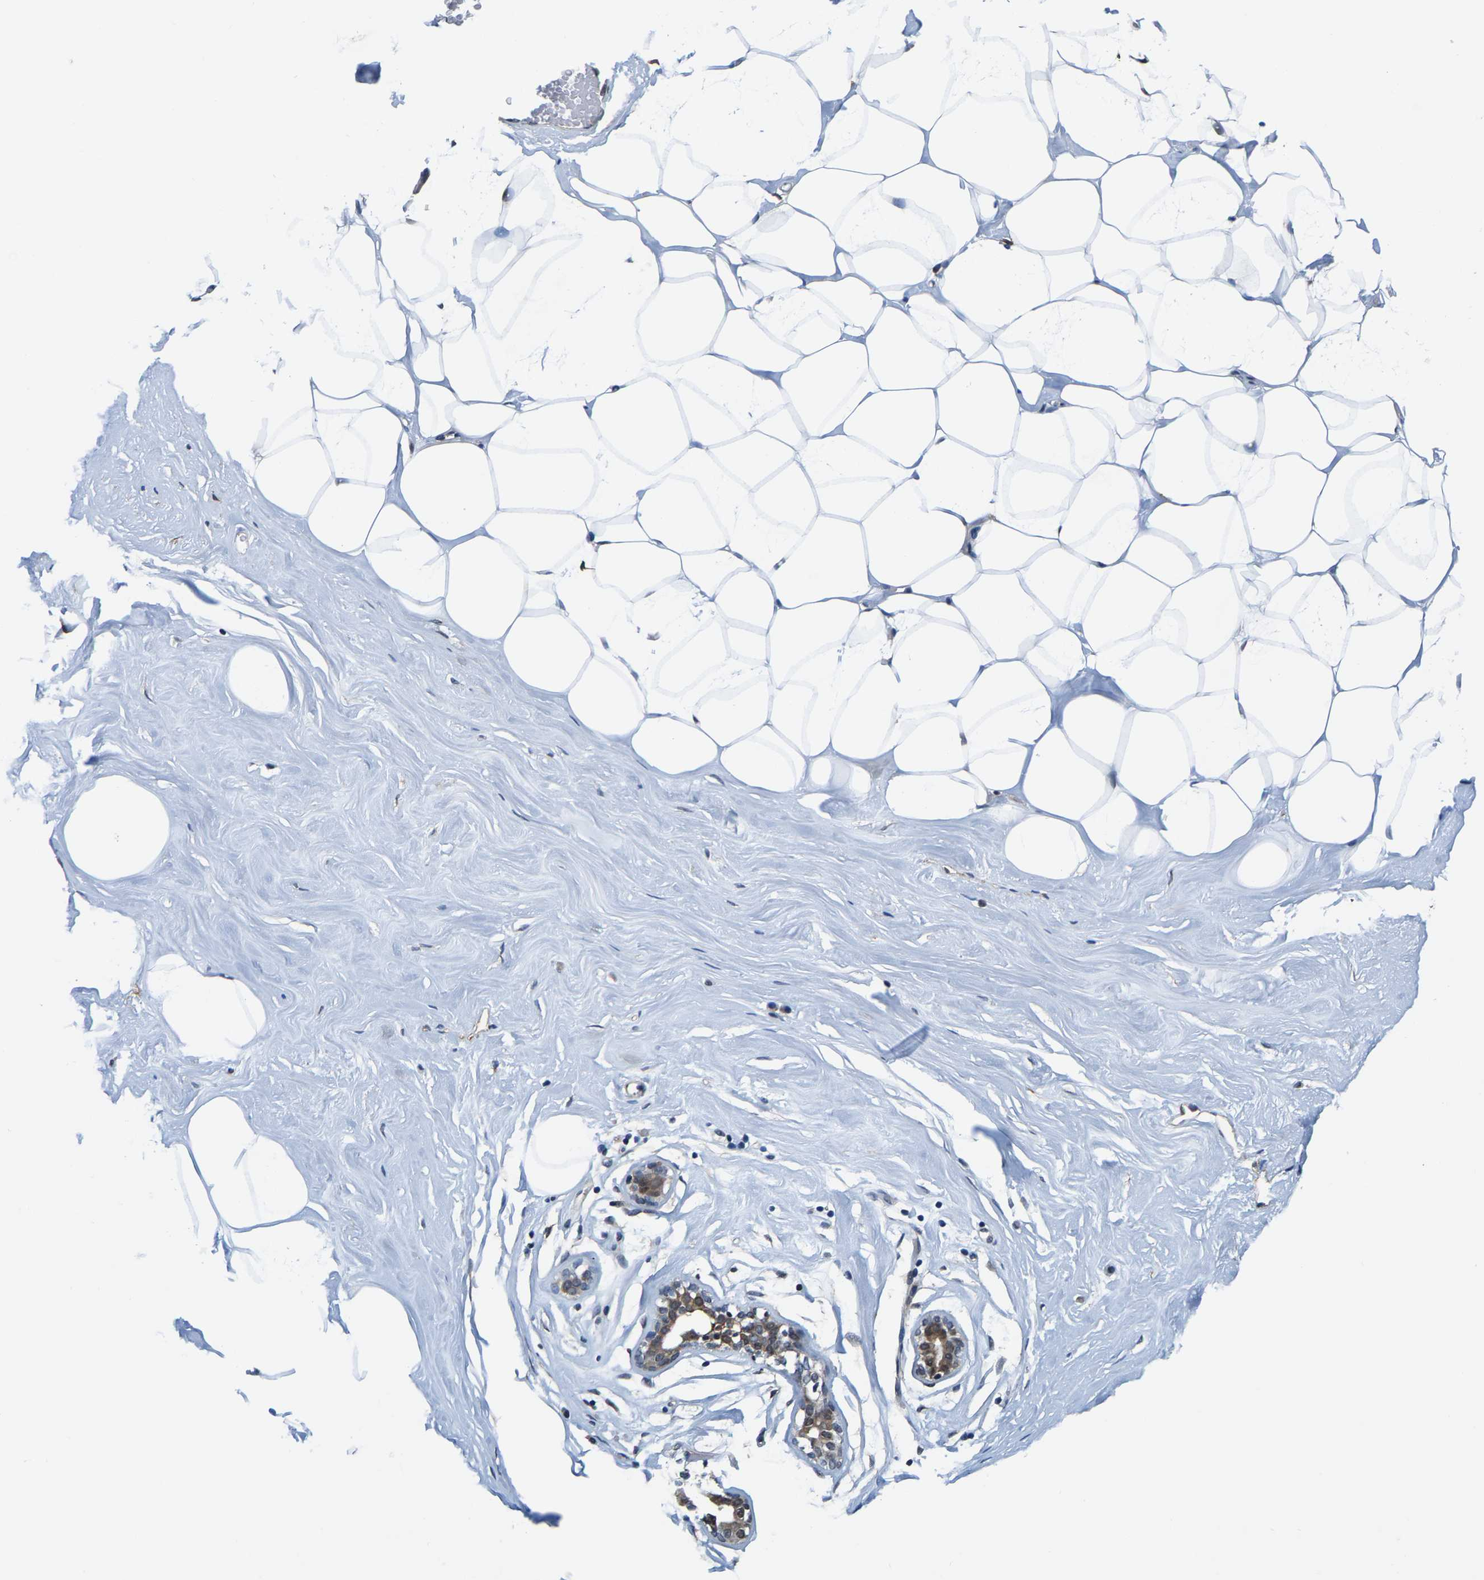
{"staining": {"intensity": "negative", "quantity": "none", "location": "none"}, "tissue": "adipose tissue", "cell_type": "Adipocytes", "image_type": "normal", "snomed": [{"axis": "morphology", "description": "Normal tissue, NOS"}, {"axis": "morphology", "description": "Fibrosis, NOS"}, {"axis": "topography", "description": "Breast"}, {"axis": "topography", "description": "Adipose tissue"}], "caption": "Immunohistochemistry image of benign adipose tissue stained for a protein (brown), which exhibits no positivity in adipocytes. (DAB immunohistochemistry visualized using brightfield microscopy, high magnification).", "gene": "GTPBP10", "patient": {"sex": "female", "age": 39}}